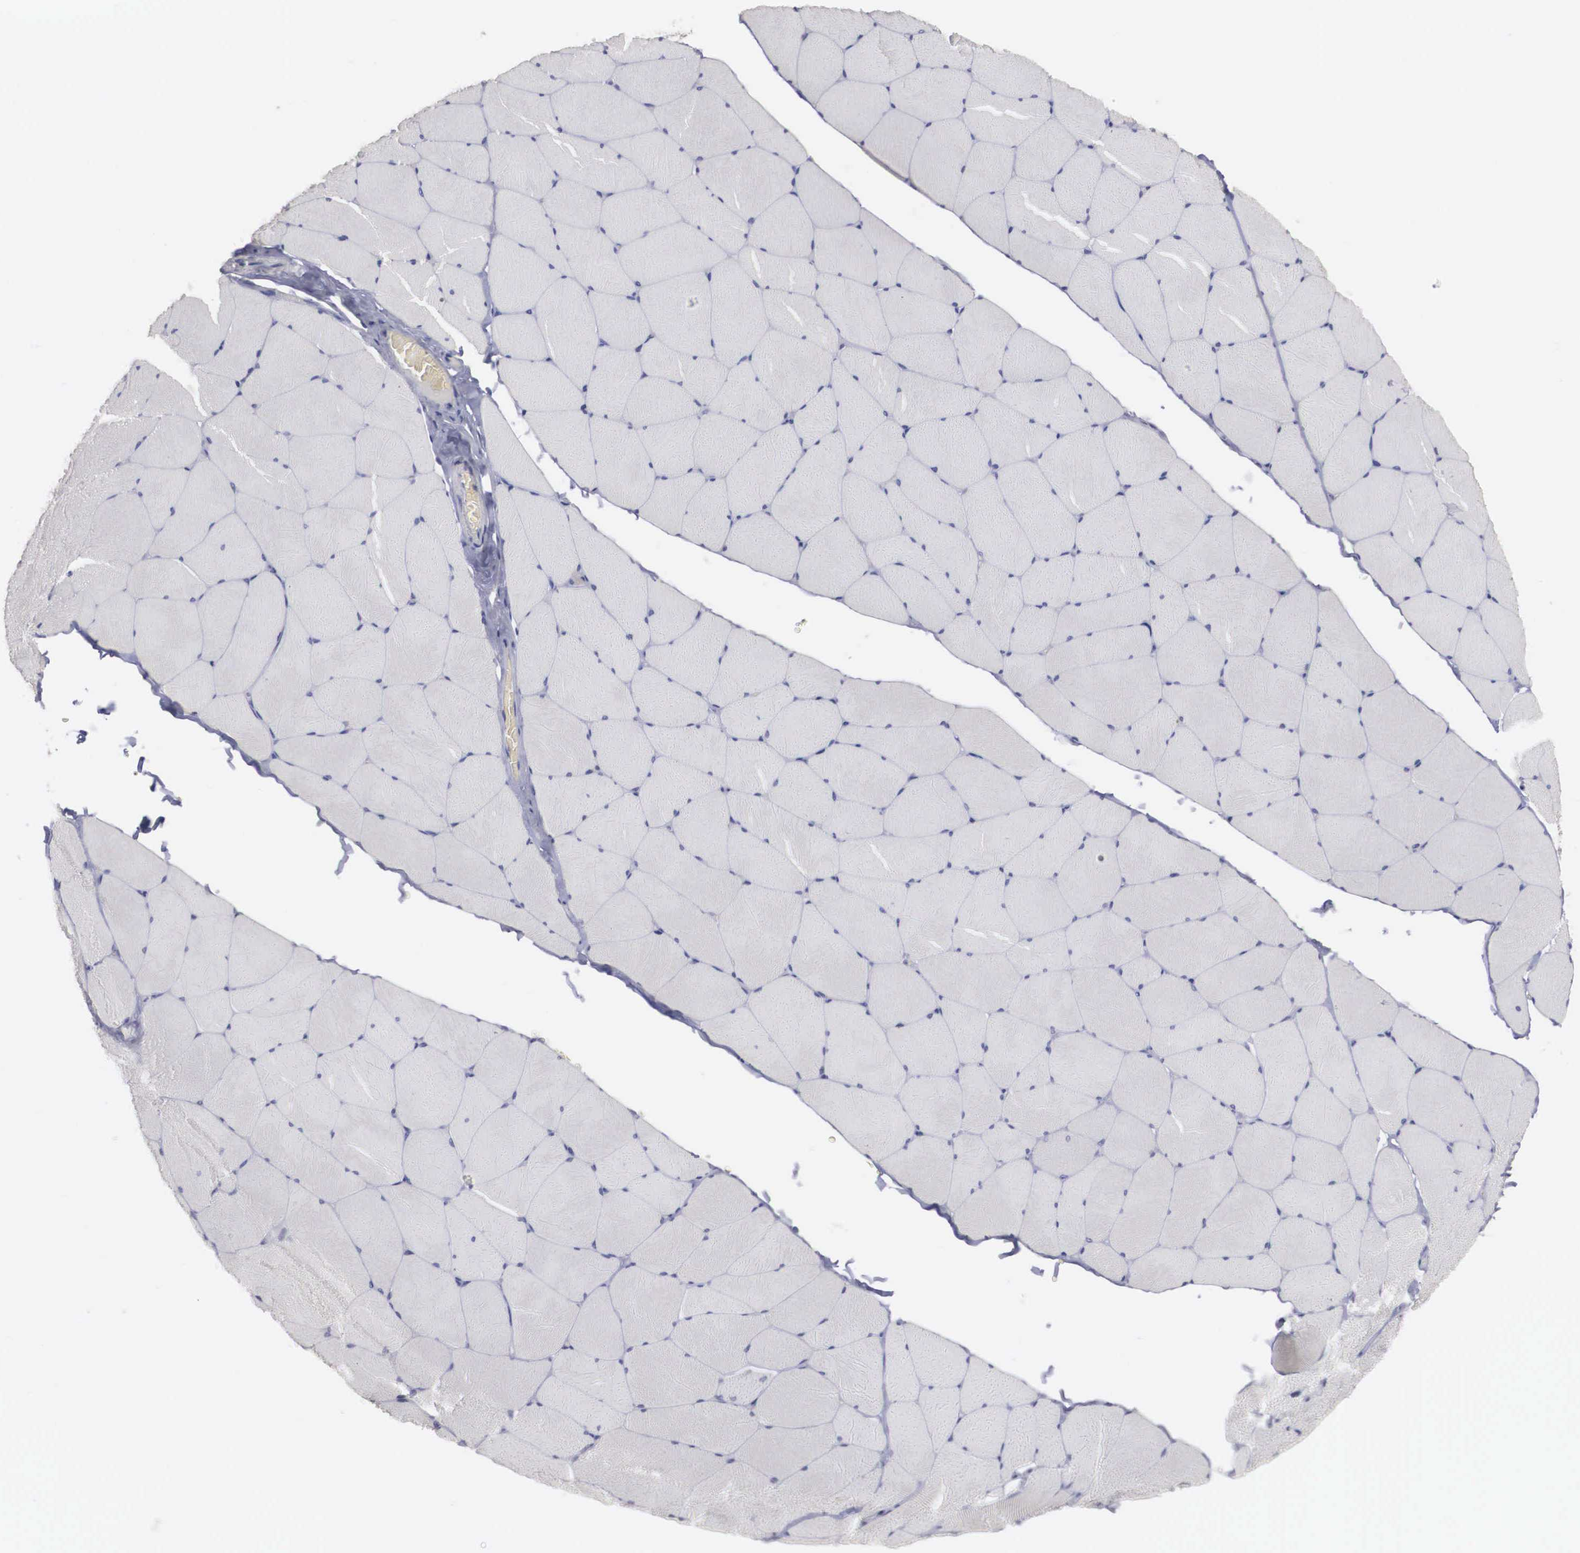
{"staining": {"intensity": "negative", "quantity": "none", "location": "none"}, "tissue": "skeletal muscle", "cell_type": "Myocytes", "image_type": "normal", "snomed": [{"axis": "morphology", "description": "Normal tissue, NOS"}, {"axis": "topography", "description": "Skeletal muscle"}, {"axis": "topography", "description": "Salivary gland"}], "caption": "Immunohistochemical staining of normal human skeletal muscle displays no significant positivity in myocytes. Nuclei are stained in blue.", "gene": "WDR89", "patient": {"sex": "male", "age": 62}}